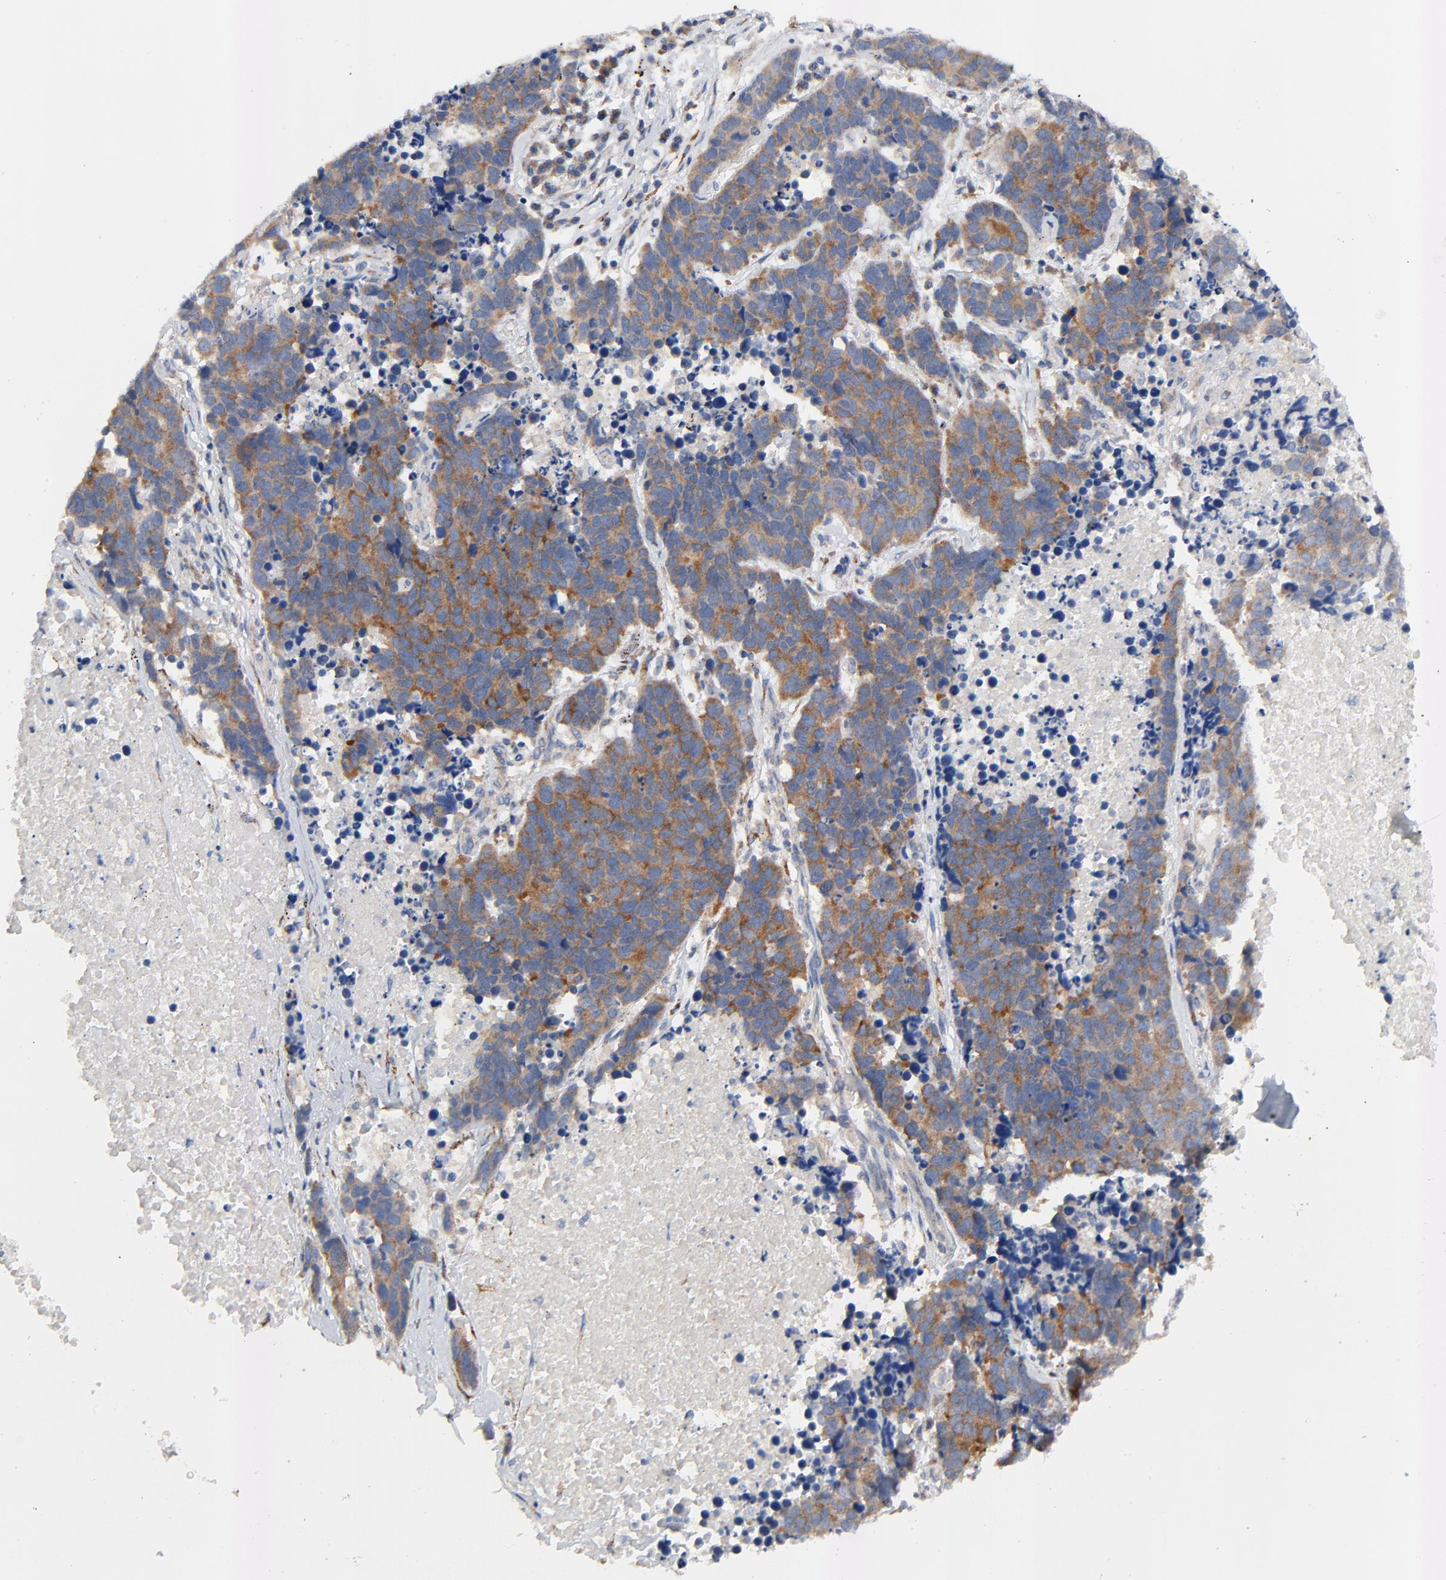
{"staining": {"intensity": "moderate", "quantity": ">75%", "location": "cytoplasmic/membranous"}, "tissue": "lung cancer", "cell_type": "Tumor cells", "image_type": "cancer", "snomed": [{"axis": "morphology", "description": "Carcinoid, malignant, NOS"}, {"axis": "topography", "description": "Lung"}], "caption": "This is a histology image of IHC staining of lung cancer, which shows moderate positivity in the cytoplasmic/membranous of tumor cells.", "gene": "VAV2", "patient": {"sex": "male", "age": 60}}